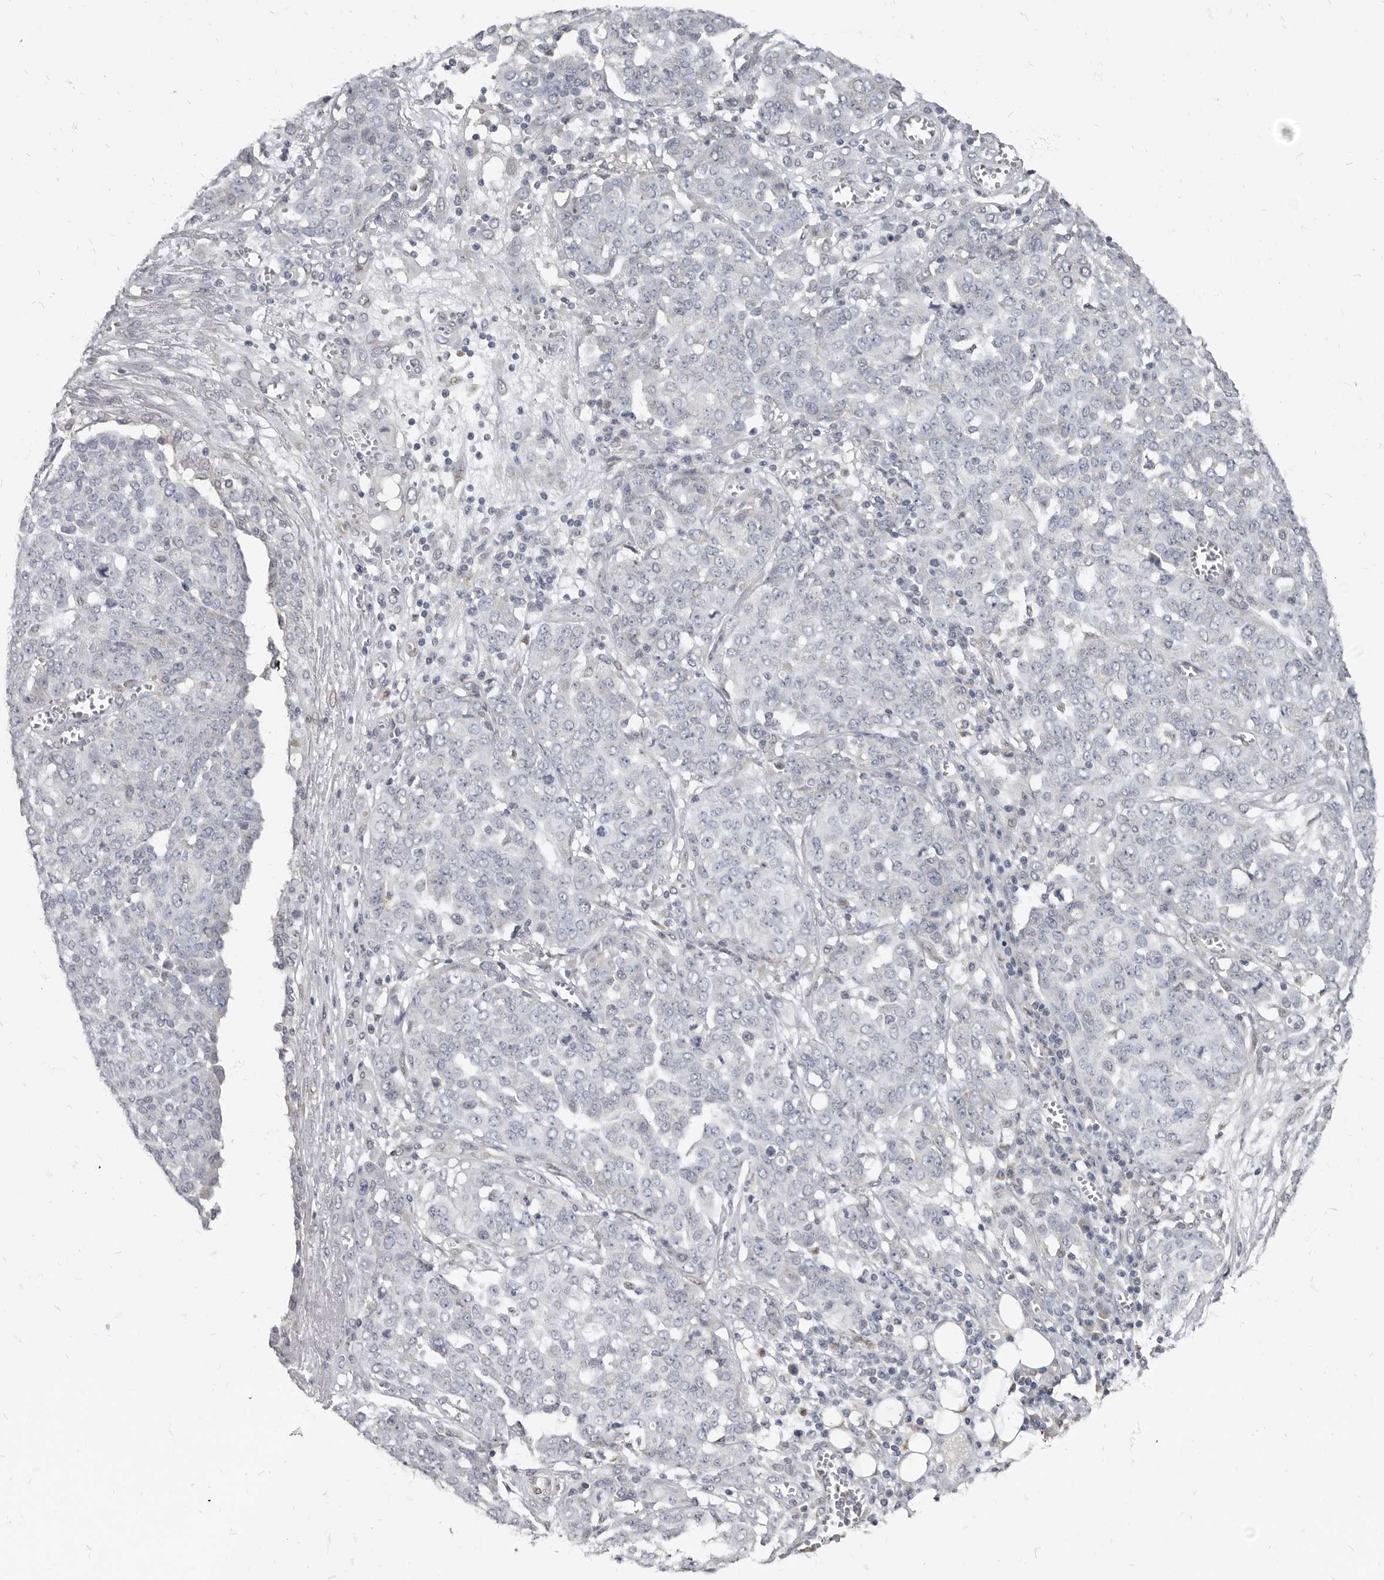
{"staining": {"intensity": "negative", "quantity": "none", "location": "none"}, "tissue": "ovarian cancer", "cell_type": "Tumor cells", "image_type": "cancer", "snomed": [{"axis": "morphology", "description": "Cystadenocarcinoma, serous, NOS"}, {"axis": "topography", "description": "Soft tissue"}, {"axis": "topography", "description": "Ovary"}], "caption": "High power microscopy image of an IHC image of ovarian cancer (serous cystadenocarcinoma), revealing no significant positivity in tumor cells.", "gene": "MRGPRF", "patient": {"sex": "female", "age": 57}}